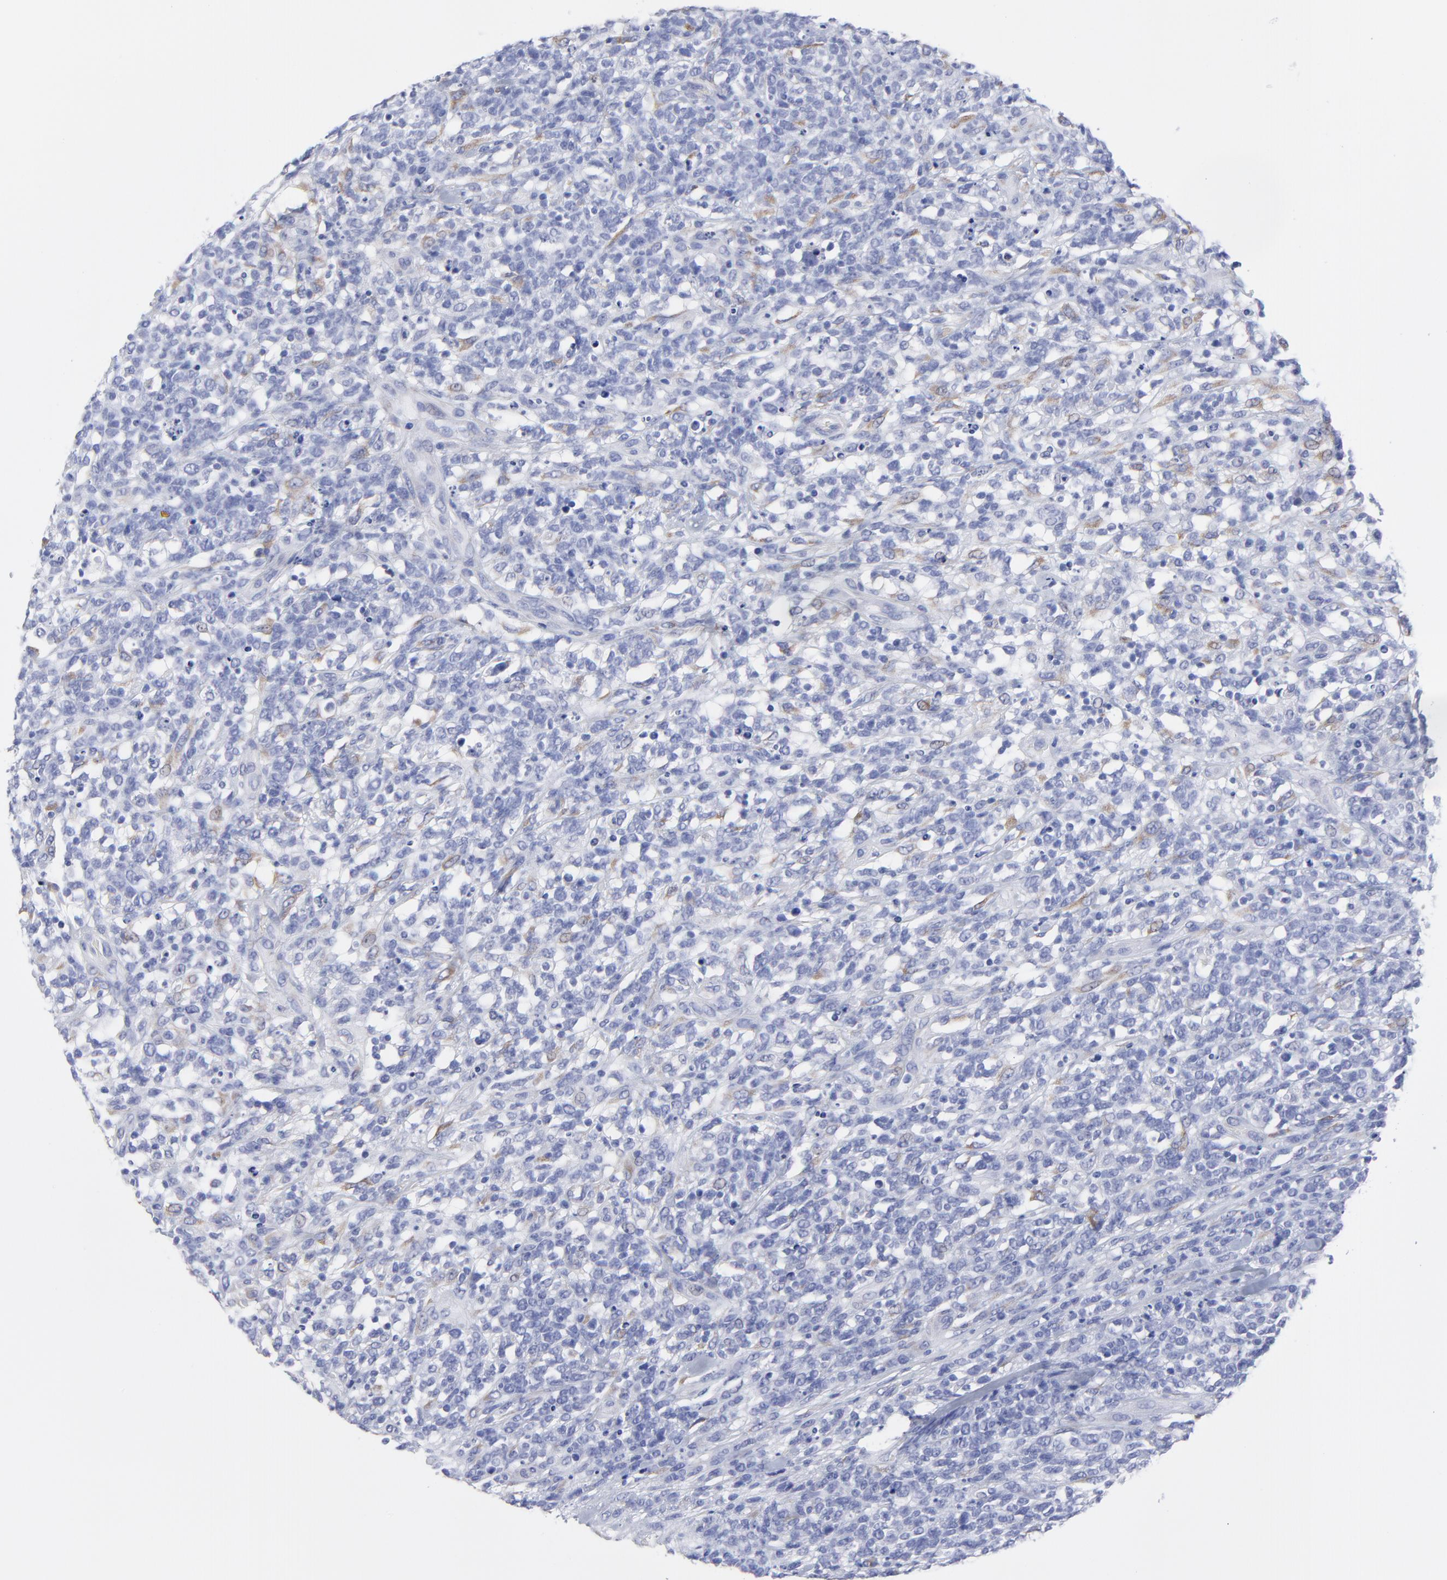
{"staining": {"intensity": "negative", "quantity": "none", "location": "none"}, "tissue": "lymphoma", "cell_type": "Tumor cells", "image_type": "cancer", "snomed": [{"axis": "morphology", "description": "Malignant lymphoma, non-Hodgkin's type, High grade"}, {"axis": "topography", "description": "Lymph node"}], "caption": "This is a histopathology image of immunohistochemistry staining of lymphoma, which shows no staining in tumor cells.", "gene": "DUSP9", "patient": {"sex": "female", "age": 73}}